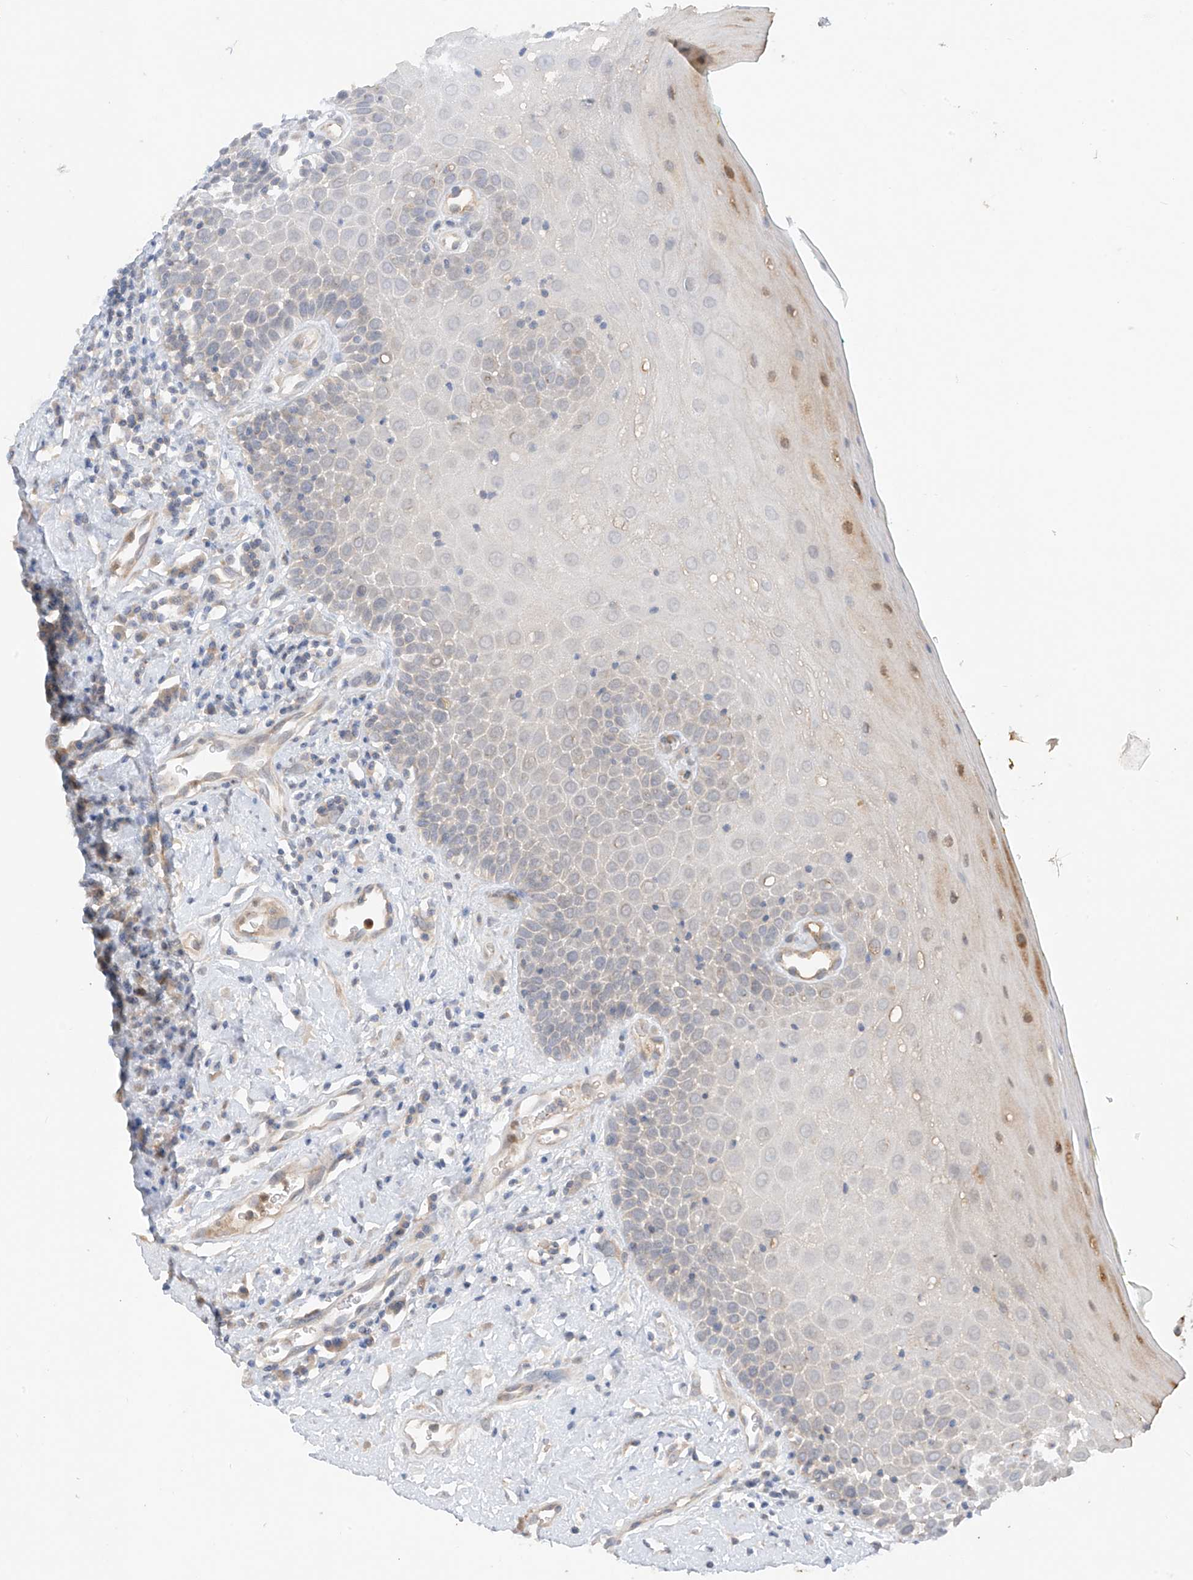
{"staining": {"intensity": "weak", "quantity": "25%-75%", "location": "cytoplasmic/membranous,nuclear"}, "tissue": "oral mucosa", "cell_type": "Squamous epithelial cells", "image_type": "normal", "snomed": [{"axis": "morphology", "description": "Normal tissue, NOS"}, {"axis": "morphology", "description": "Squamous cell carcinoma, NOS"}, {"axis": "topography", "description": "Oral tissue"}, {"axis": "topography", "description": "Head-Neck"}], "caption": "A brown stain highlights weak cytoplasmic/membranous,nuclear positivity of a protein in squamous epithelial cells of normal human oral mucosa.", "gene": "CACNA2D4", "patient": {"sex": "female", "age": 70}}